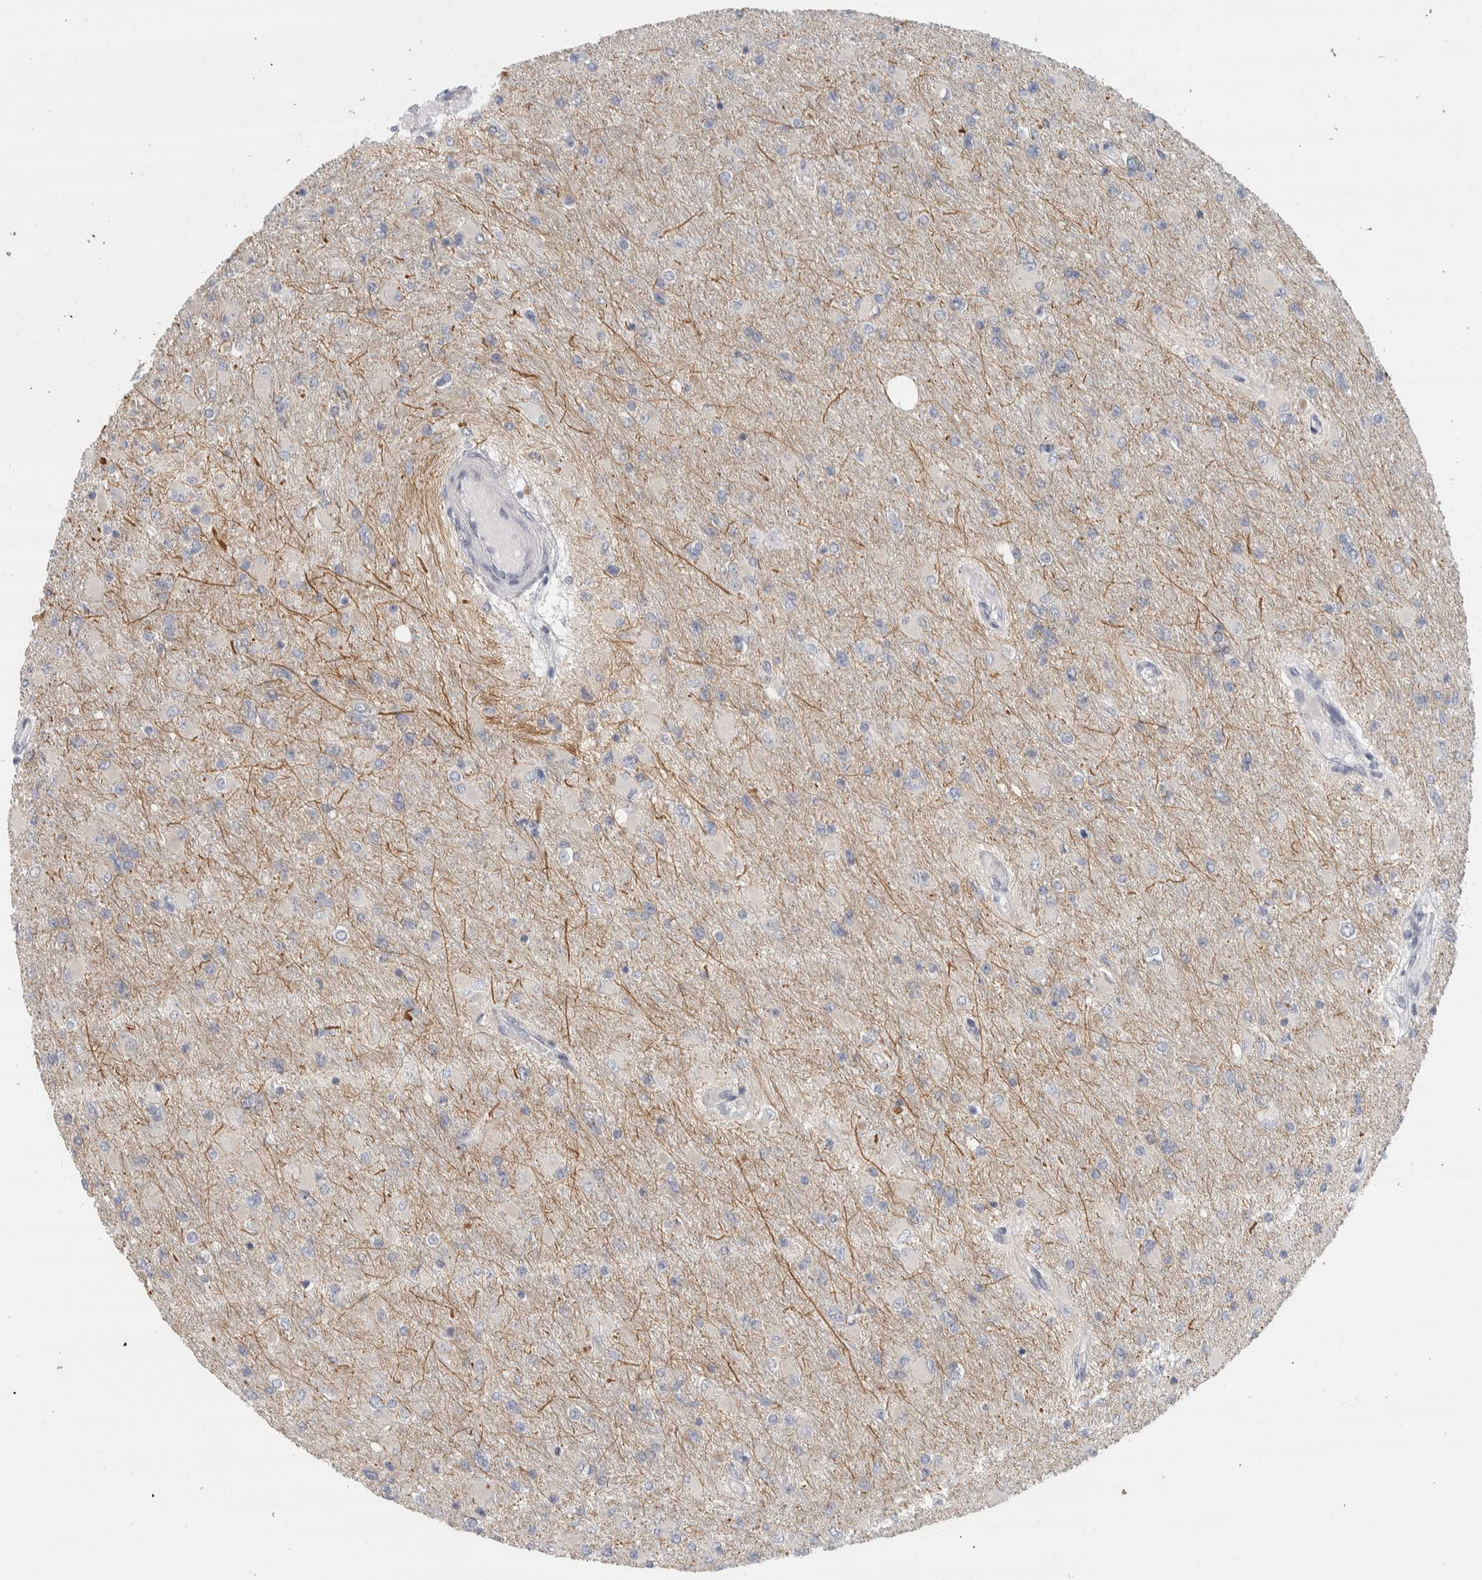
{"staining": {"intensity": "negative", "quantity": "none", "location": "none"}, "tissue": "glioma", "cell_type": "Tumor cells", "image_type": "cancer", "snomed": [{"axis": "morphology", "description": "Glioma, malignant, High grade"}, {"axis": "topography", "description": "Cerebral cortex"}], "caption": "Glioma was stained to show a protein in brown. There is no significant staining in tumor cells.", "gene": "DCXR", "patient": {"sex": "female", "age": 36}}